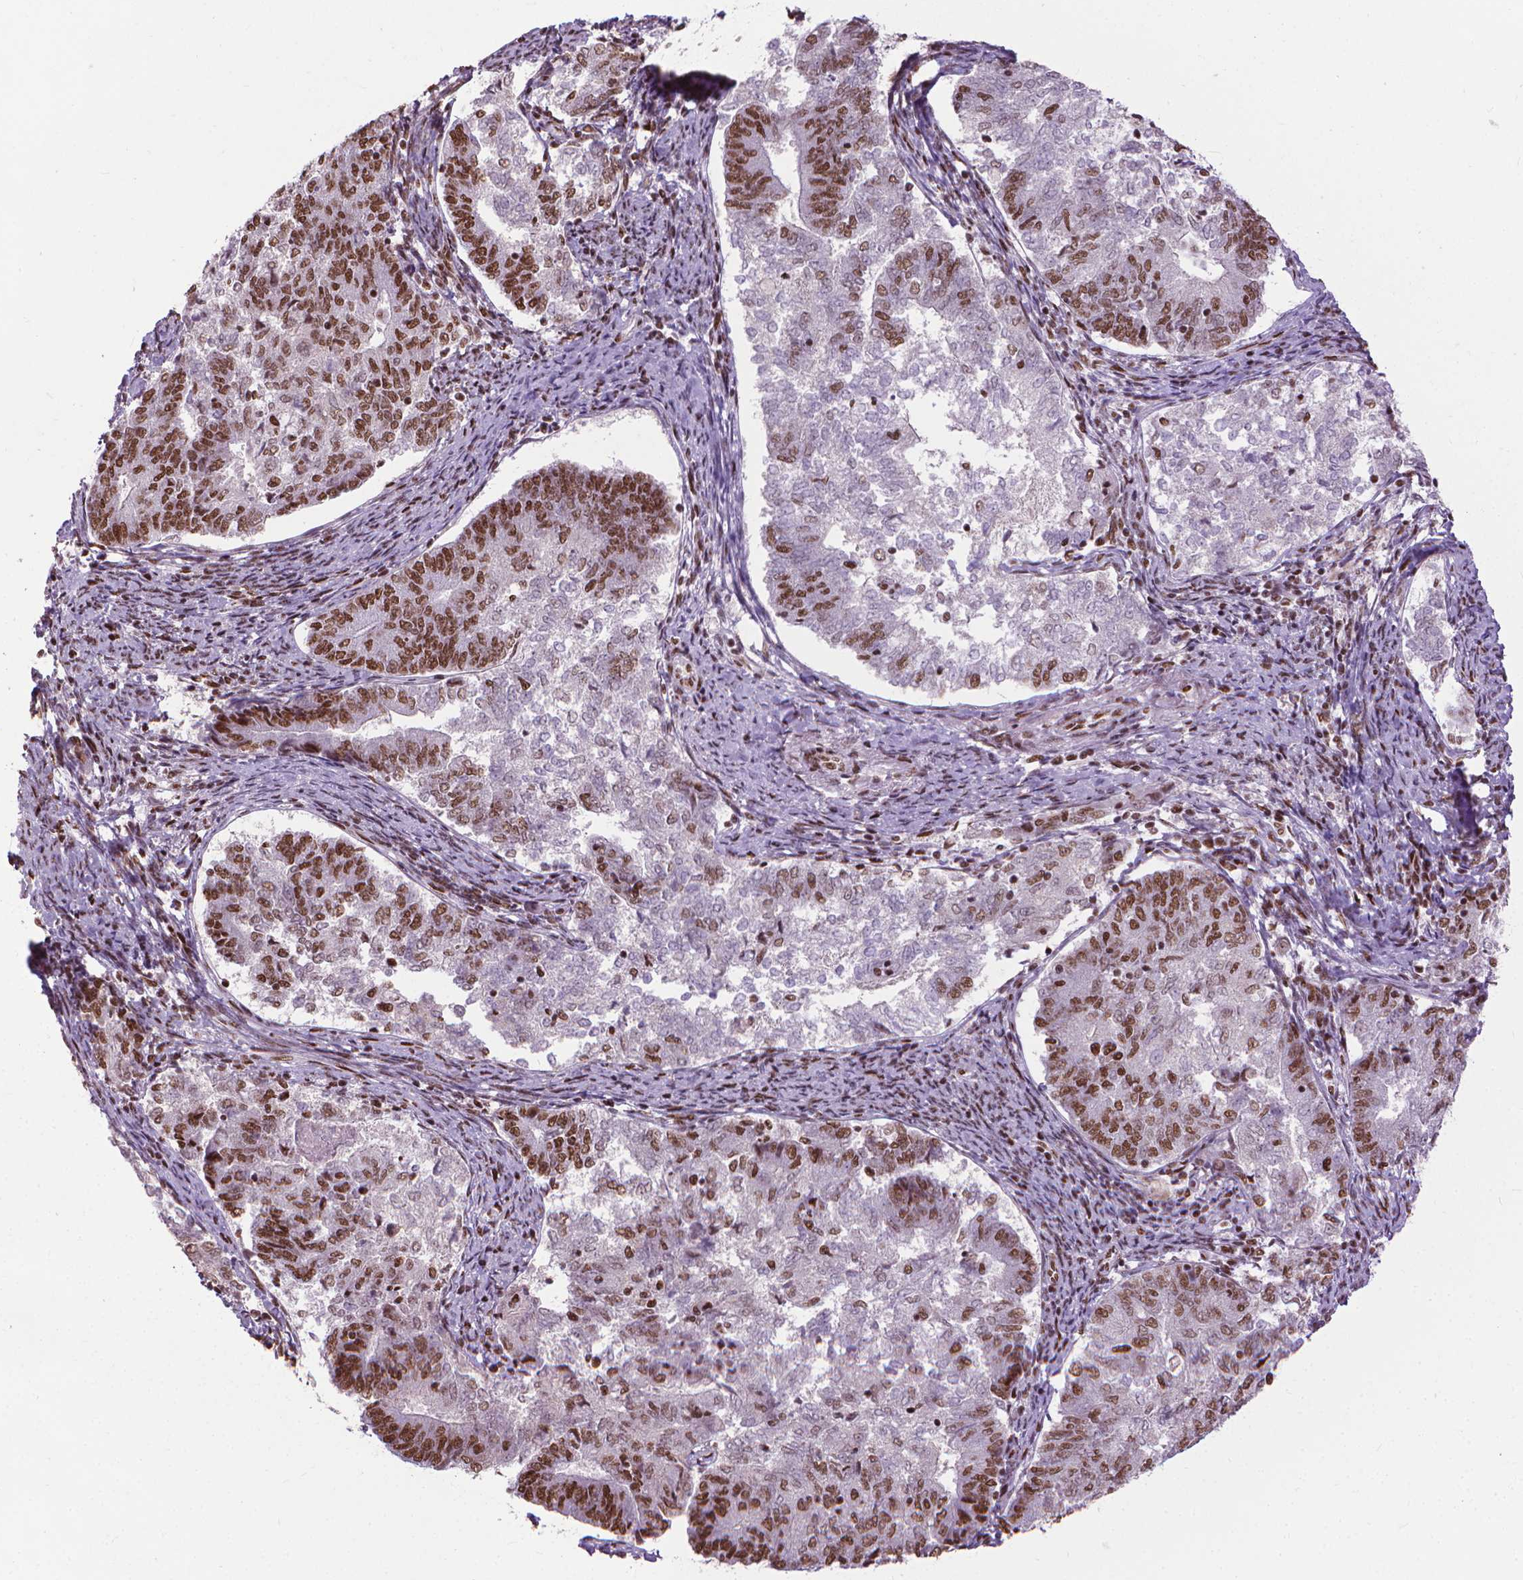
{"staining": {"intensity": "moderate", "quantity": "25%-75%", "location": "nuclear"}, "tissue": "endometrial cancer", "cell_type": "Tumor cells", "image_type": "cancer", "snomed": [{"axis": "morphology", "description": "Adenocarcinoma, NOS"}, {"axis": "topography", "description": "Endometrium"}], "caption": "DAB (3,3'-diaminobenzidine) immunohistochemical staining of endometrial adenocarcinoma demonstrates moderate nuclear protein staining in approximately 25%-75% of tumor cells. The staining was performed using DAB (3,3'-diaminobenzidine) to visualize the protein expression in brown, while the nuclei were stained in blue with hematoxylin (Magnification: 20x).", "gene": "AKAP8", "patient": {"sex": "female", "age": 65}}